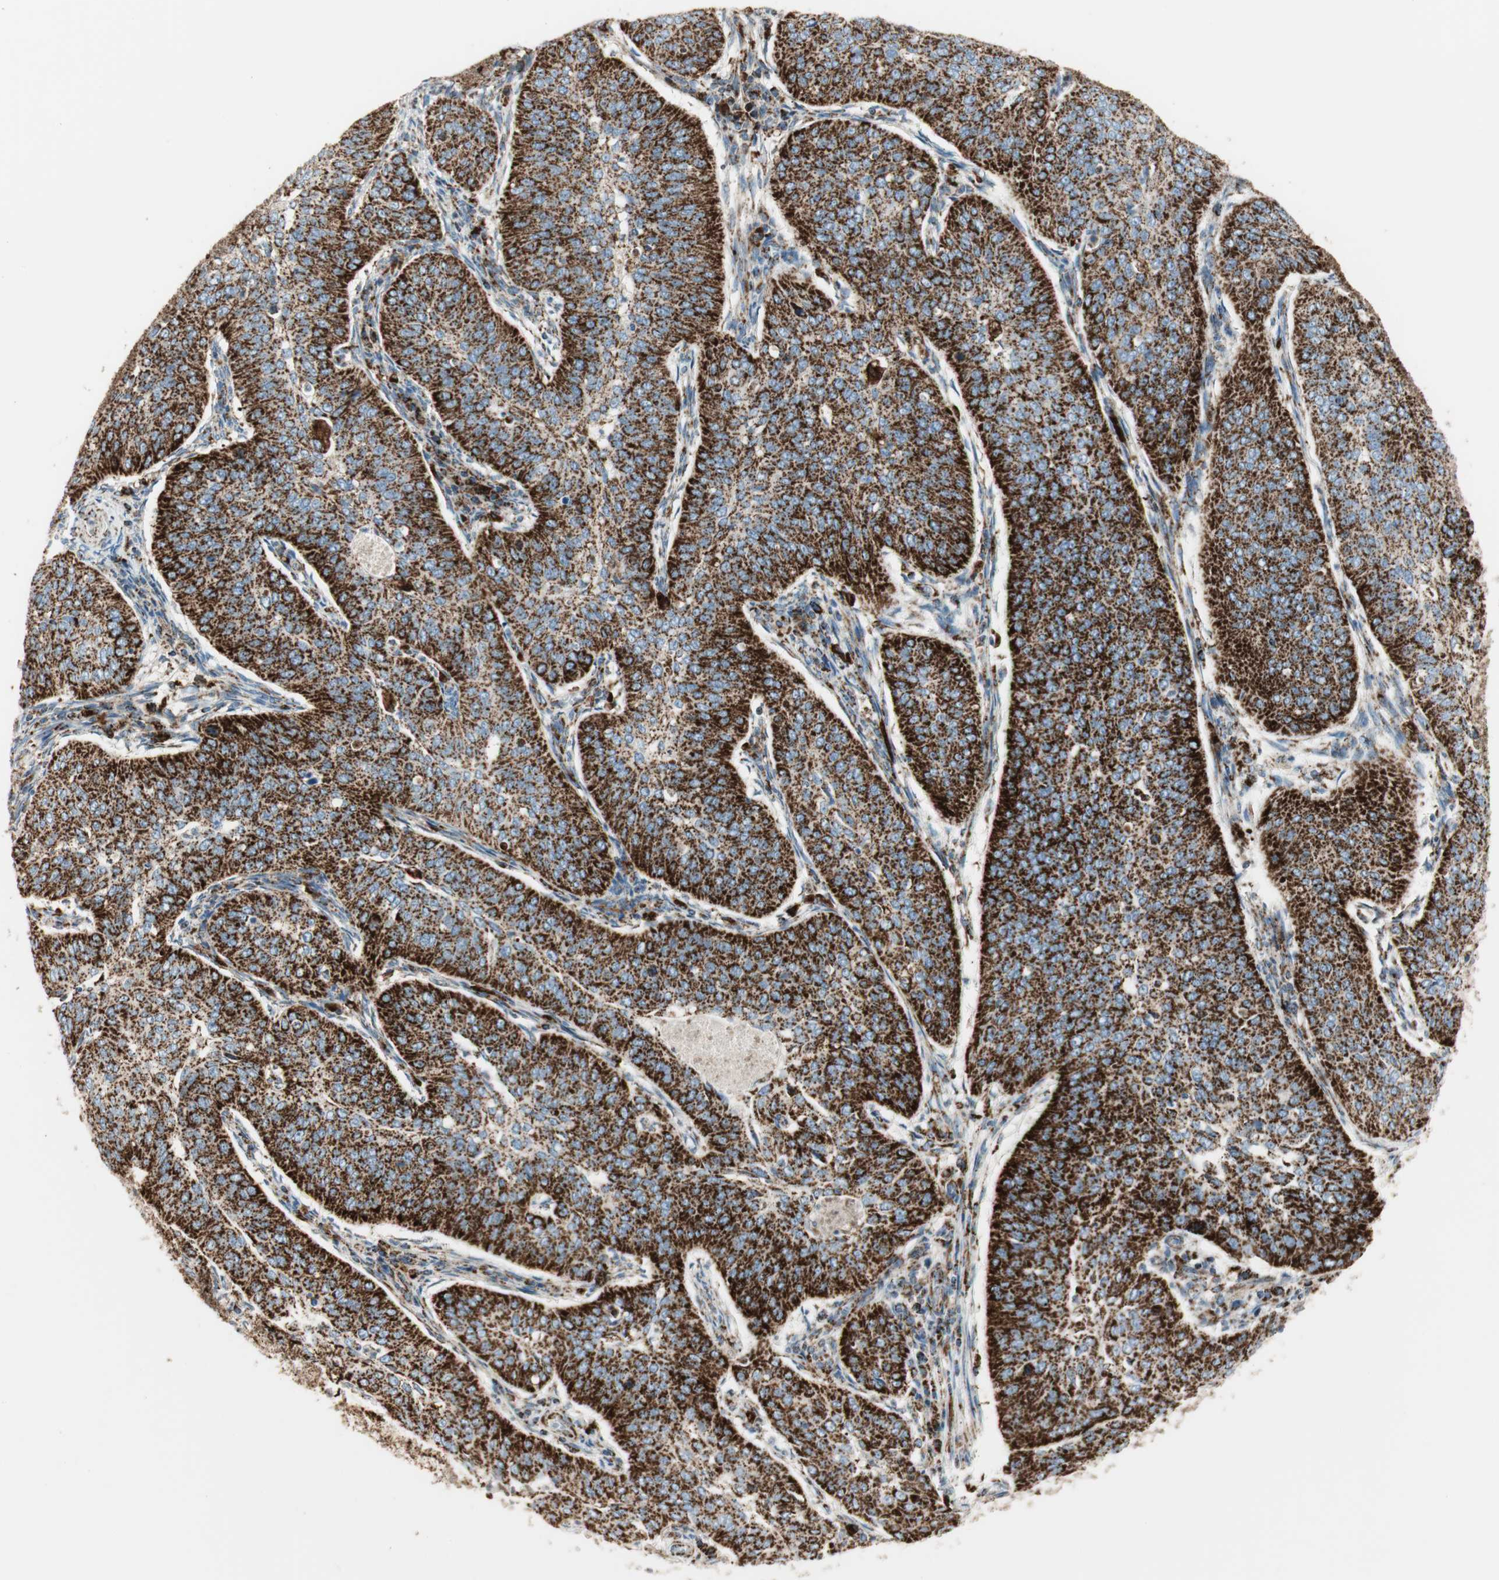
{"staining": {"intensity": "strong", "quantity": ">75%", "location": "cytoplasmic/membranous"}, "tissue": "cervical cancer", "cell_type": "Tumor cells", "image_type": "cancer", "snomed": [{"axis": "morphology", "description": "Normal tissue, NOS"}, {"axis": "morphology", "description": "Squamous cell carcinoma, NOS"}, {"axis": "topography", "description": "Cervix"}], "caption": "Protein expression analysis of cervical cancer displays strong cytoplasmic/membranous expression in approximately >75% of tumor cells. (DAB (3,3'-diaminobenzidine) IHC, brown staining for protein, blue staining for nuclei).", "gene": "ME2", "patient": {"sex": "female", "age": 39}}